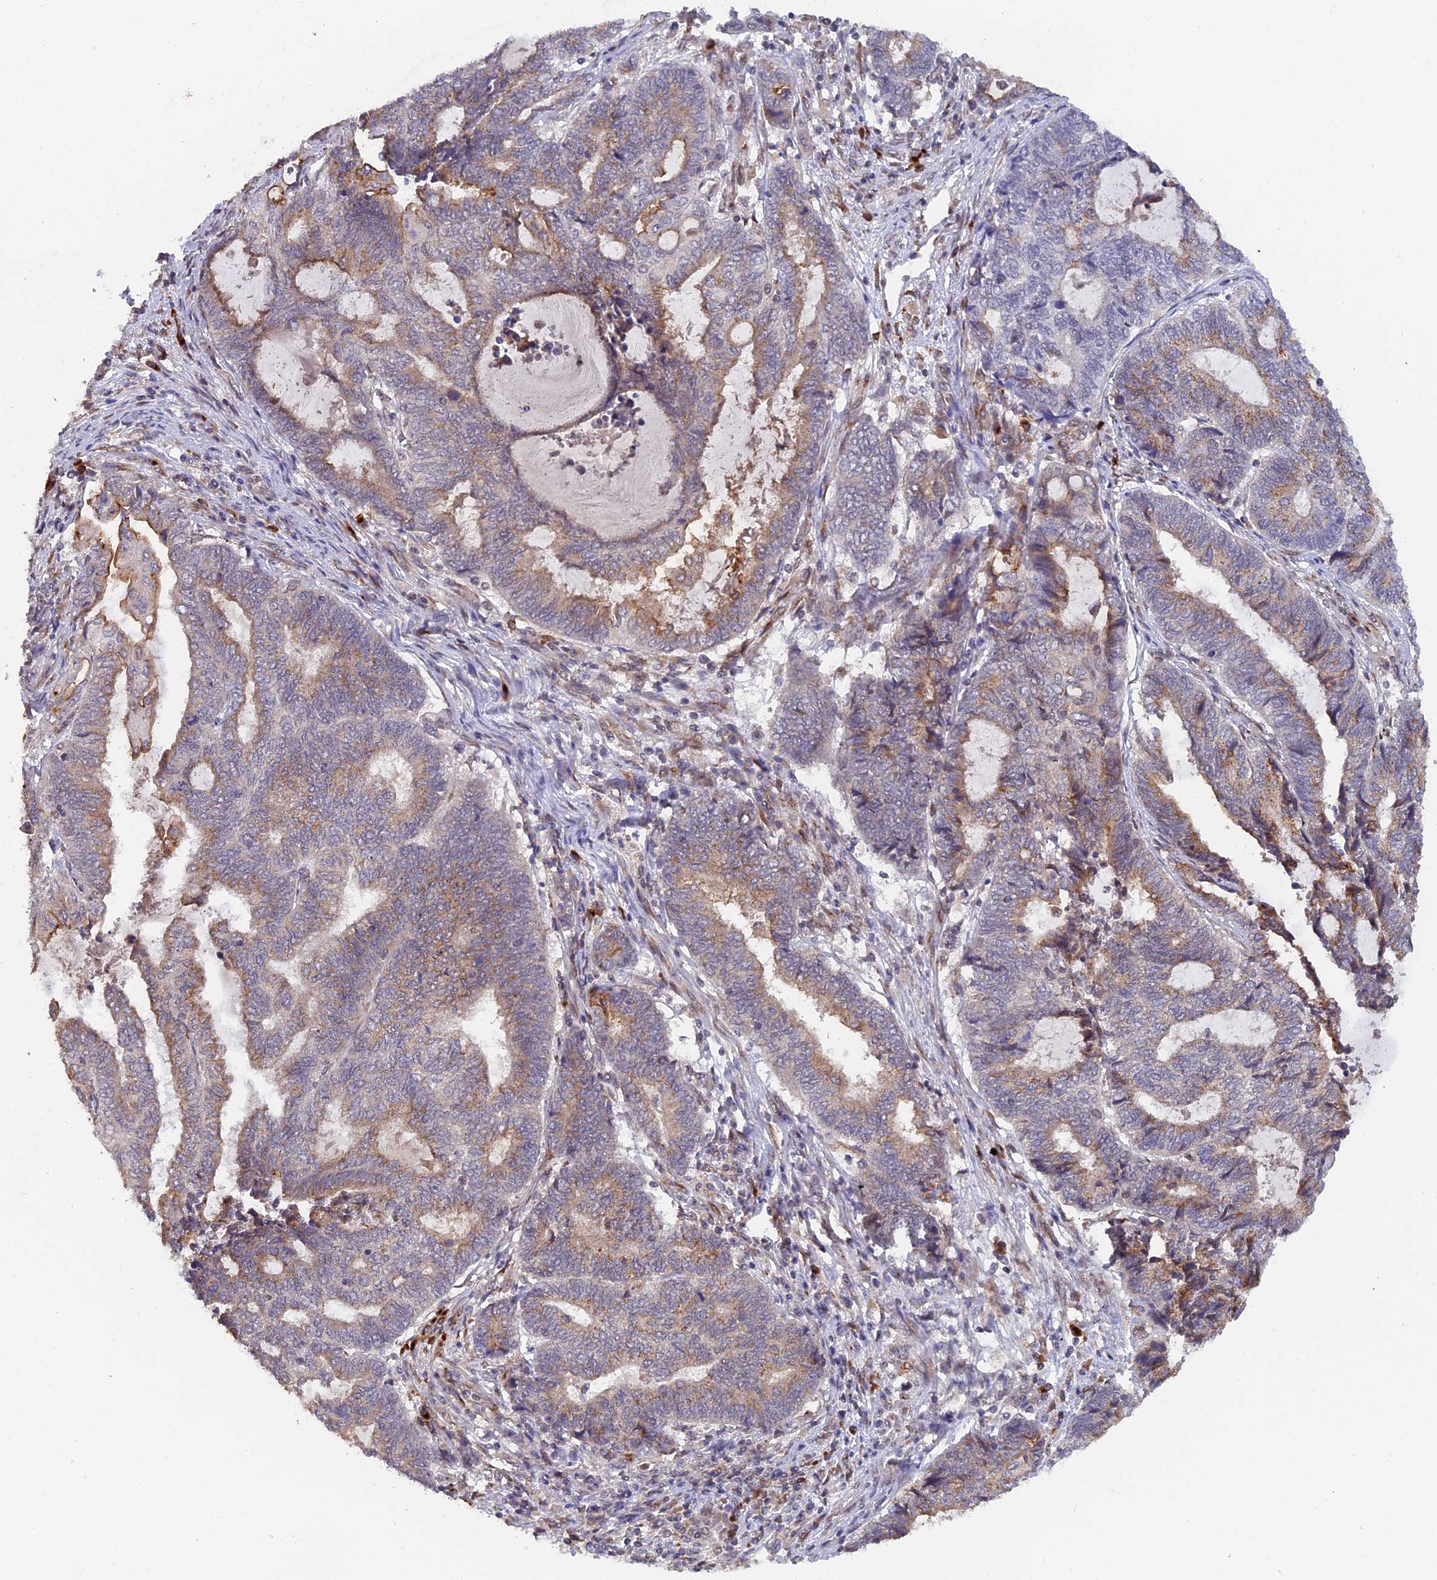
{"staining": {"intensity": "moderate", "quantity": "25%-75%", "location": "cytoplasmic/membranous"}, "tissue": "endometrial cancer", "cell_type": "Tumor cells", "image_type": "cancer", "snomed": [{"axis": "morphology", "description": "Adenocarcinoma, NOS"}, {"axis": "topography", "description": "Uterus"}, {"axis": "topography", "description": "Endometrium"}], "caption": "Immunohistochemistry staining of endometrial adenocarcinoma, which shows medium levels of moderate cytoplasmic/membranous staining in about 25%-75% of tumor cells indicating moderate cytoplasmic/membranous protein staining. The staining was performed using DAB (brown) for protein detection and nuclei were counterstained in hematoxylin (blue).", "gene": "SNX17", "patient": {"sex": "female", "age": 70}}